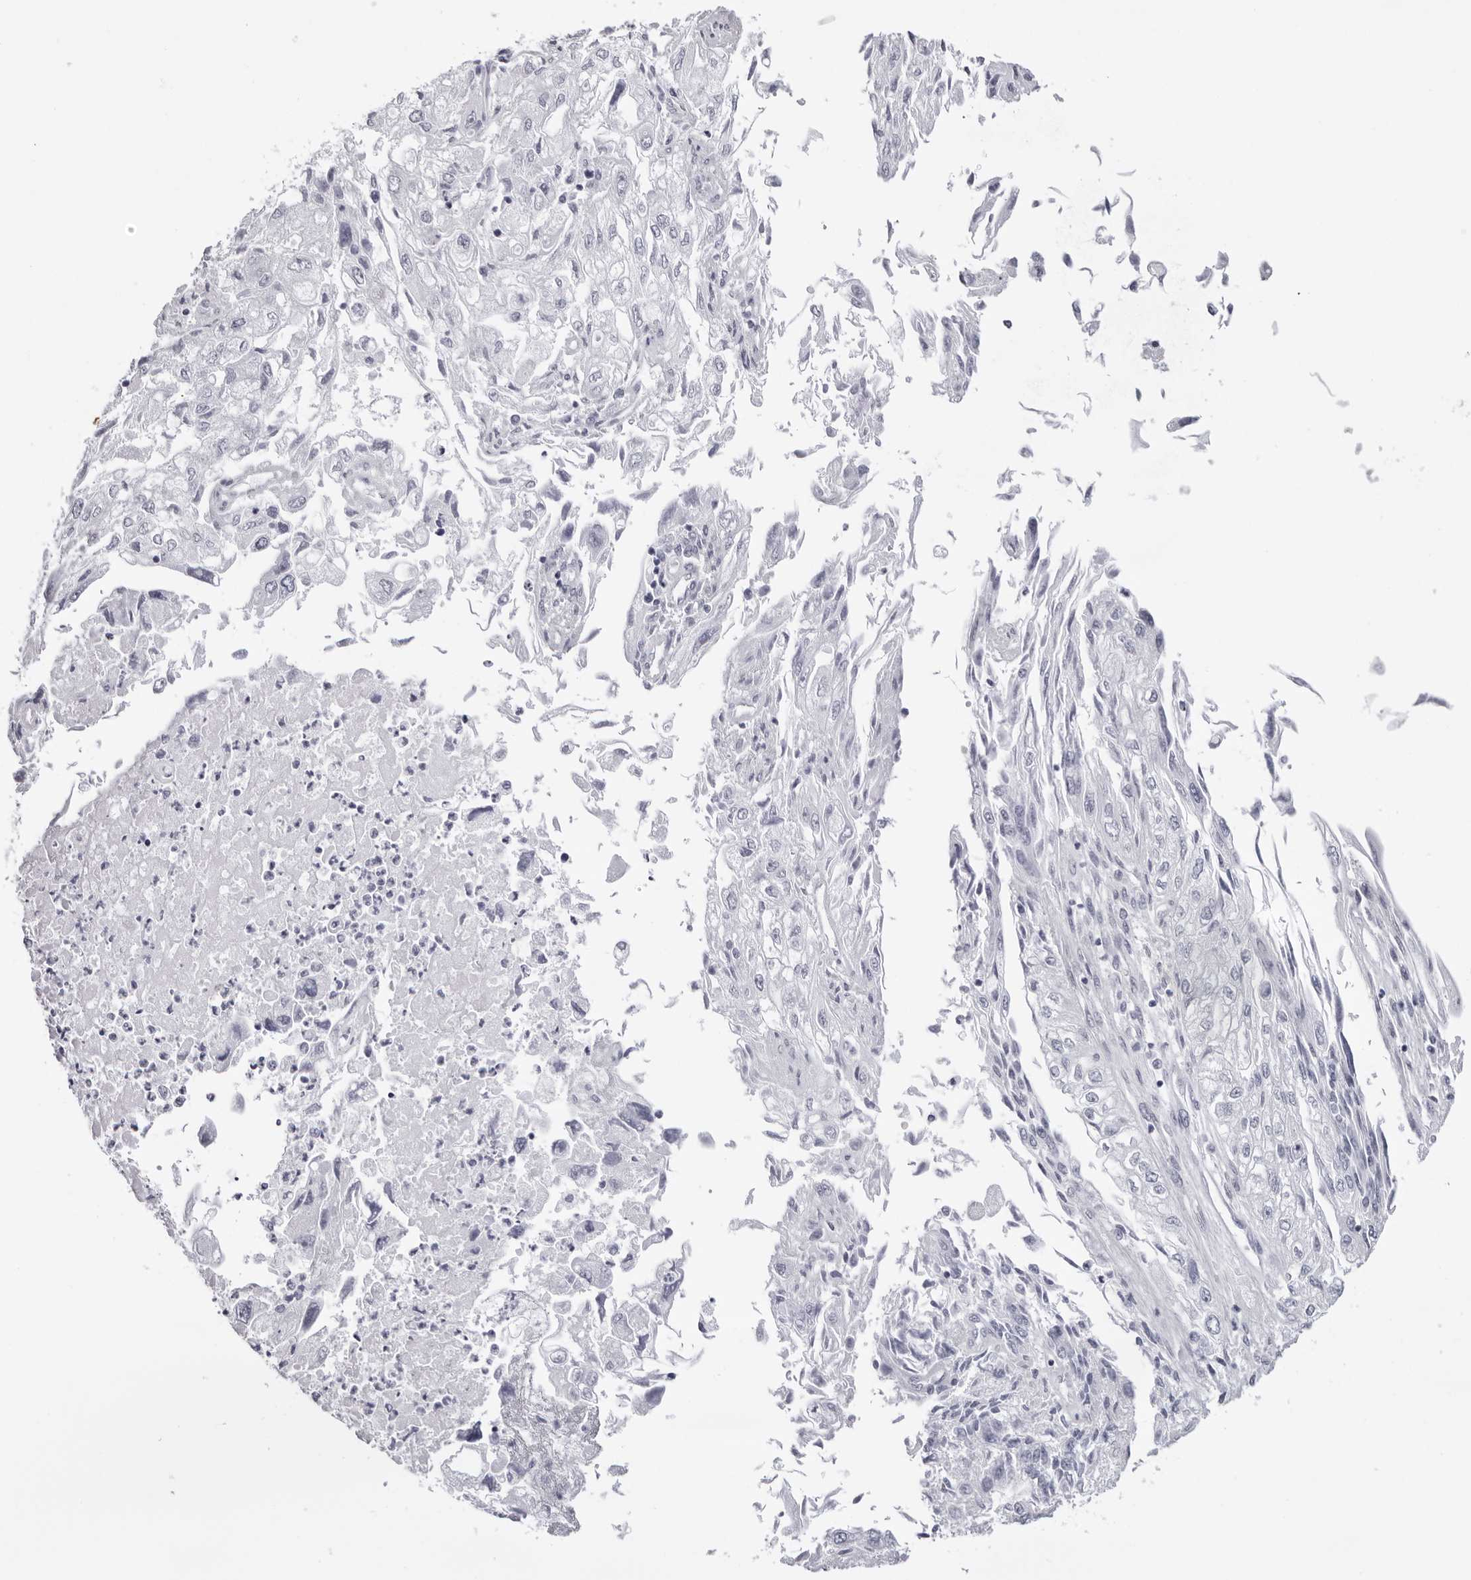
{"staining": {"intensity": "negative", "quantity": "none", "location": "none"}, "tissue": "endometrial cancer", "cell_type": "Tumor cells", "image_type": "cancer", "snomed": [{"axis": "morphology", "description": "Adenocarcinoma, NOS"}, {"axis": "topography", "description": "Endometrium"}], "caption": "Endometrial cancer (adenocarcinoma) was stained to show a protein in brown. There is no significant staining in tumor cells.", "gene": "INSL3", "patient": {"sex": "female", "age": 49}}